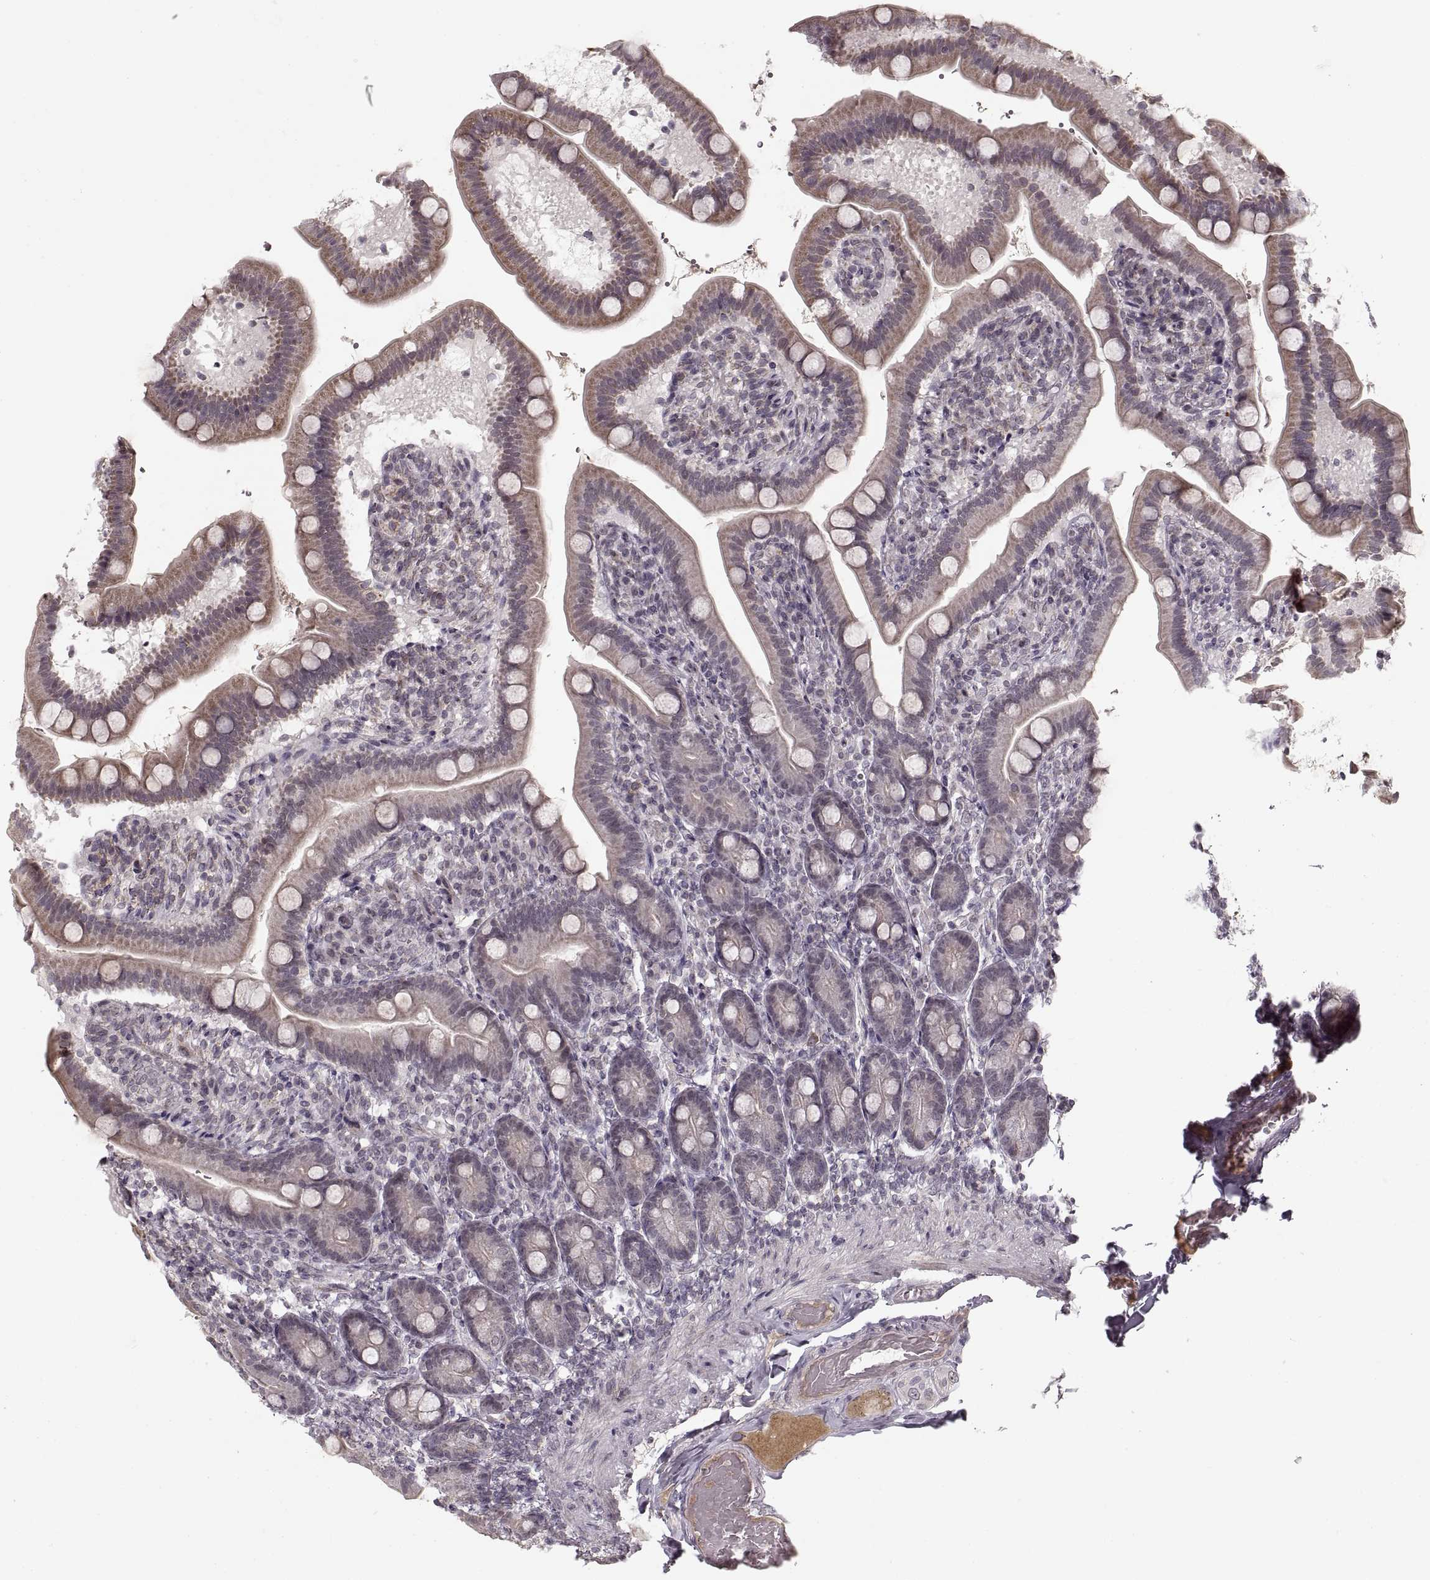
{"staining": {"intensity": "weak", "quantity": "<25%", "location": "cytoplasmic/membranous"}, "tissue": "small intestine", "cell_type": "Glandular cells", "image_type": "normal", "snomed": [{"axis": "morphology", "description": "Normal tissue, NOS"}, {"axis": "topography", "description": "Small intestine"}], "caption": "Immunohistochemistry image of unremarkable small intestine: human small intestine stained with DAB (3,3'-diaminobenzidine) demonstrates no significant protein expression in glandular cells.", "gene": "ASIC3", "patient": {"sex": "male", "age": 66}}